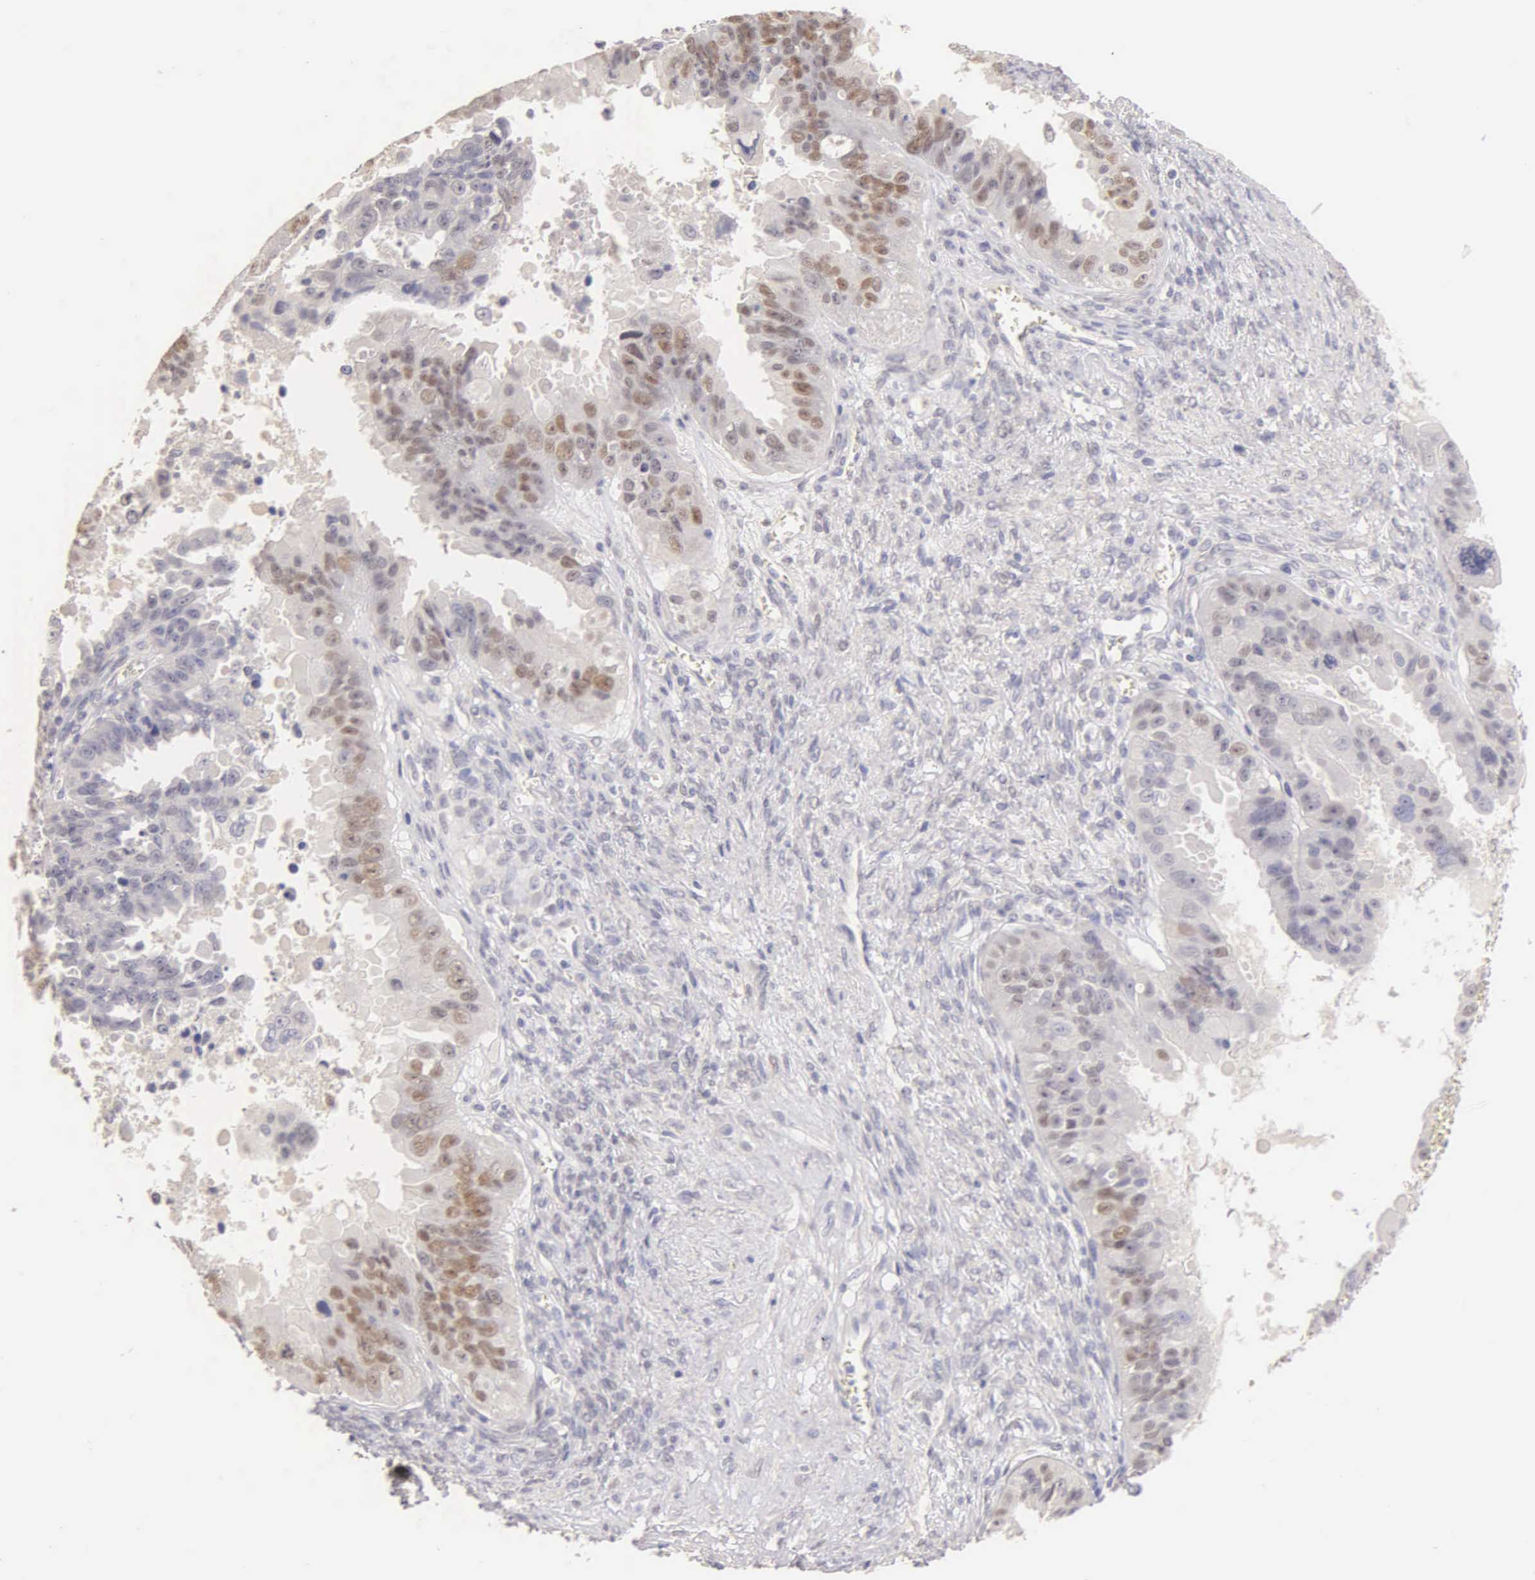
{"staining": {"intensity": "weak", "quantity": "25%-75%", "location": "nuclear"}, "tissue": "ovarian cancer", "cell_type": "Tumor cells", "image_type": "cancer", "snomed": [{"axis": "morphology", "description": "Carcinoma, endometroid"}, {"axis": "topography", "description": "Ovary"}], "caption": "Immunohistochemical staining of human ovarian cancer (endometroid carcinoma) shows low levels of weak nuclear positivity in approximately 25%-75% of tumor cells.", "gene": "ESR1", "patient": {"sex": "female", "age": 85}}